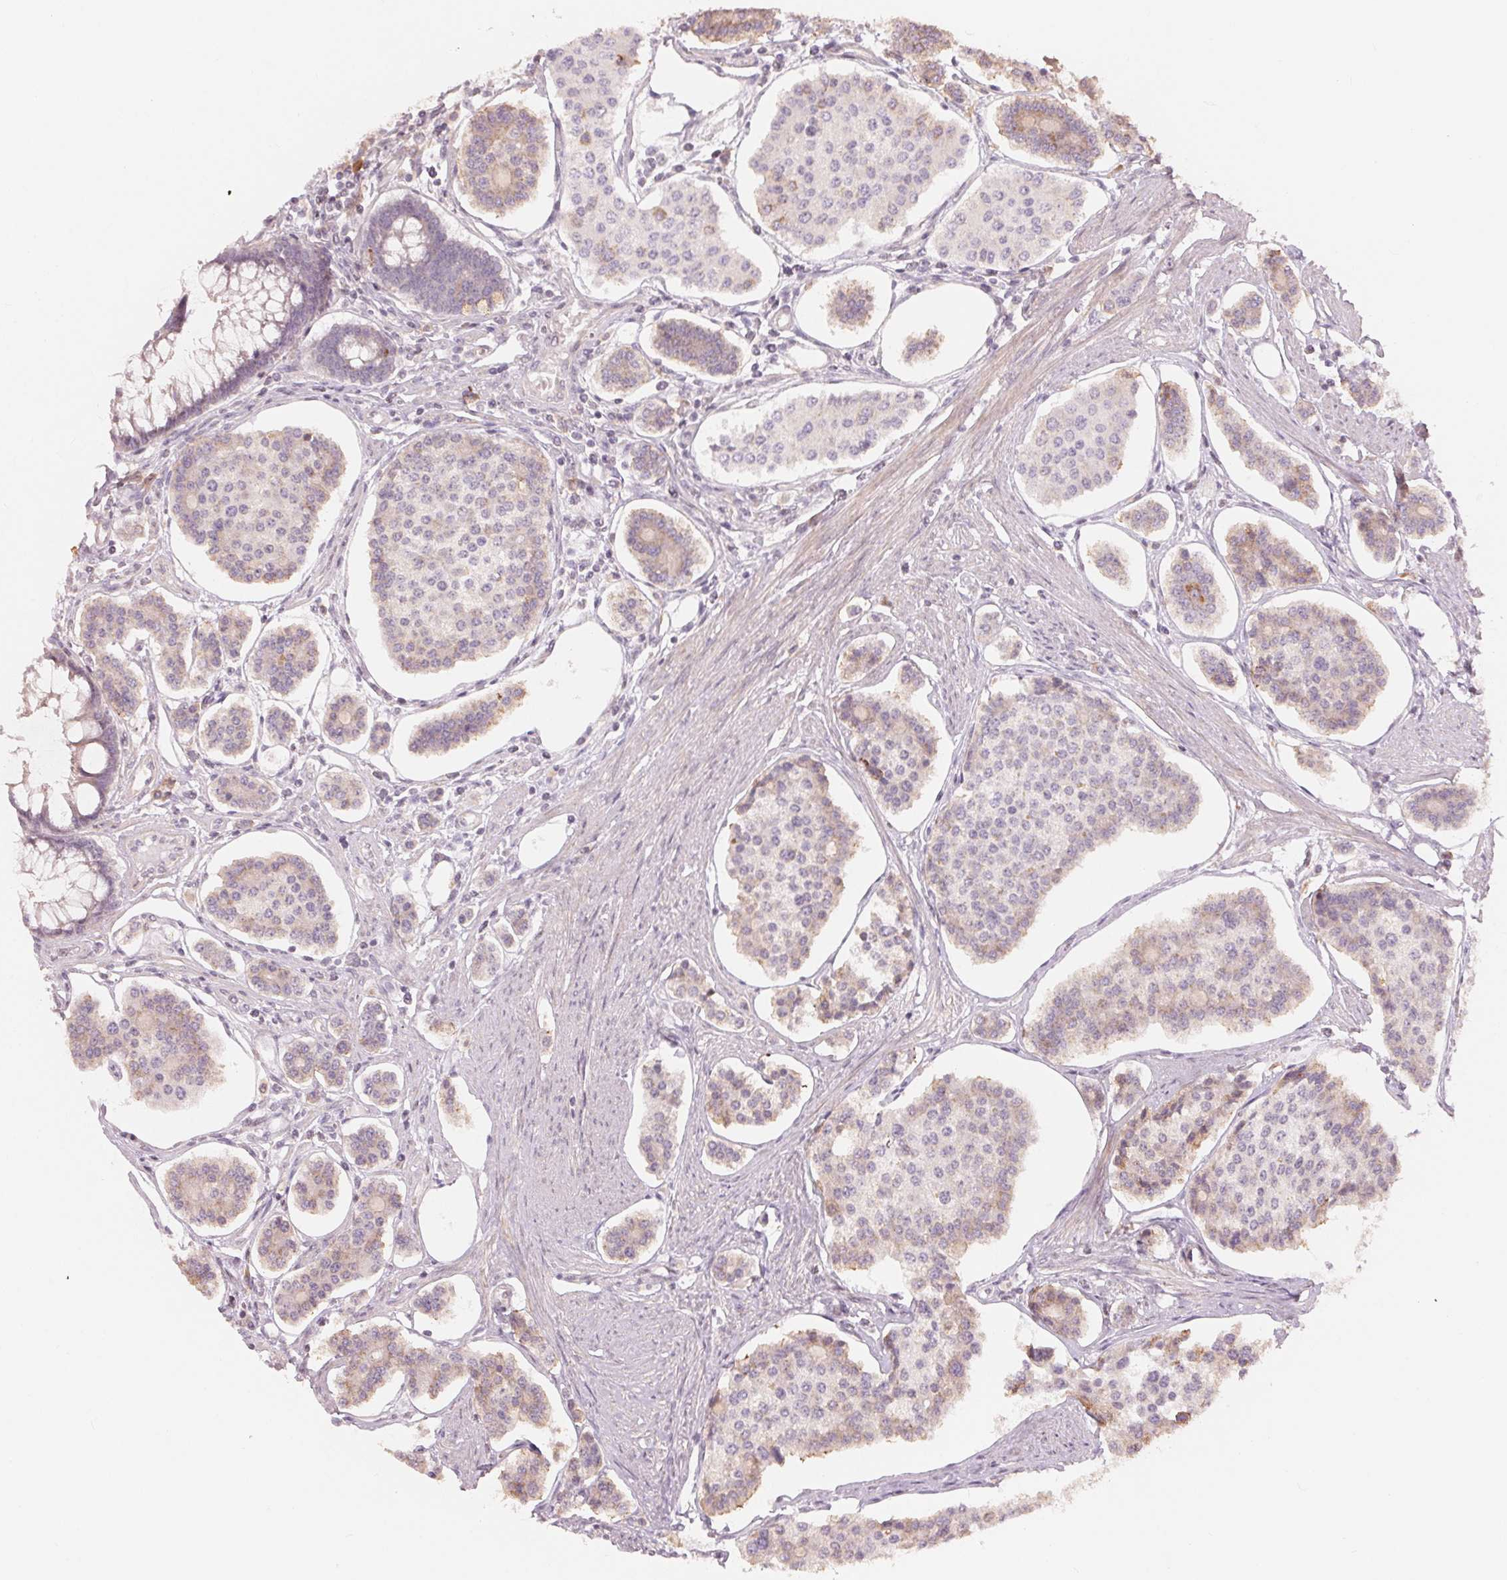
{"staining": {"intensity": "weak", "quantity": "<25%", "location": "cytoplasmic/membranous"}, "tissue": "carcinoid", "cell_type": "Tumor cells", "image_type": "cancer", "snomed": [{"axis": "morphology", "description": "Carcinoid, malignant, NOS"}, {"axis": "topography", "description": "Small intestine"}], "caption": "The photomicrograph demonstrates no staining of tumor cells in malignant carcinoid.", "gene": "DENND2C", "patient": {"sex": "female", "age": 65}}